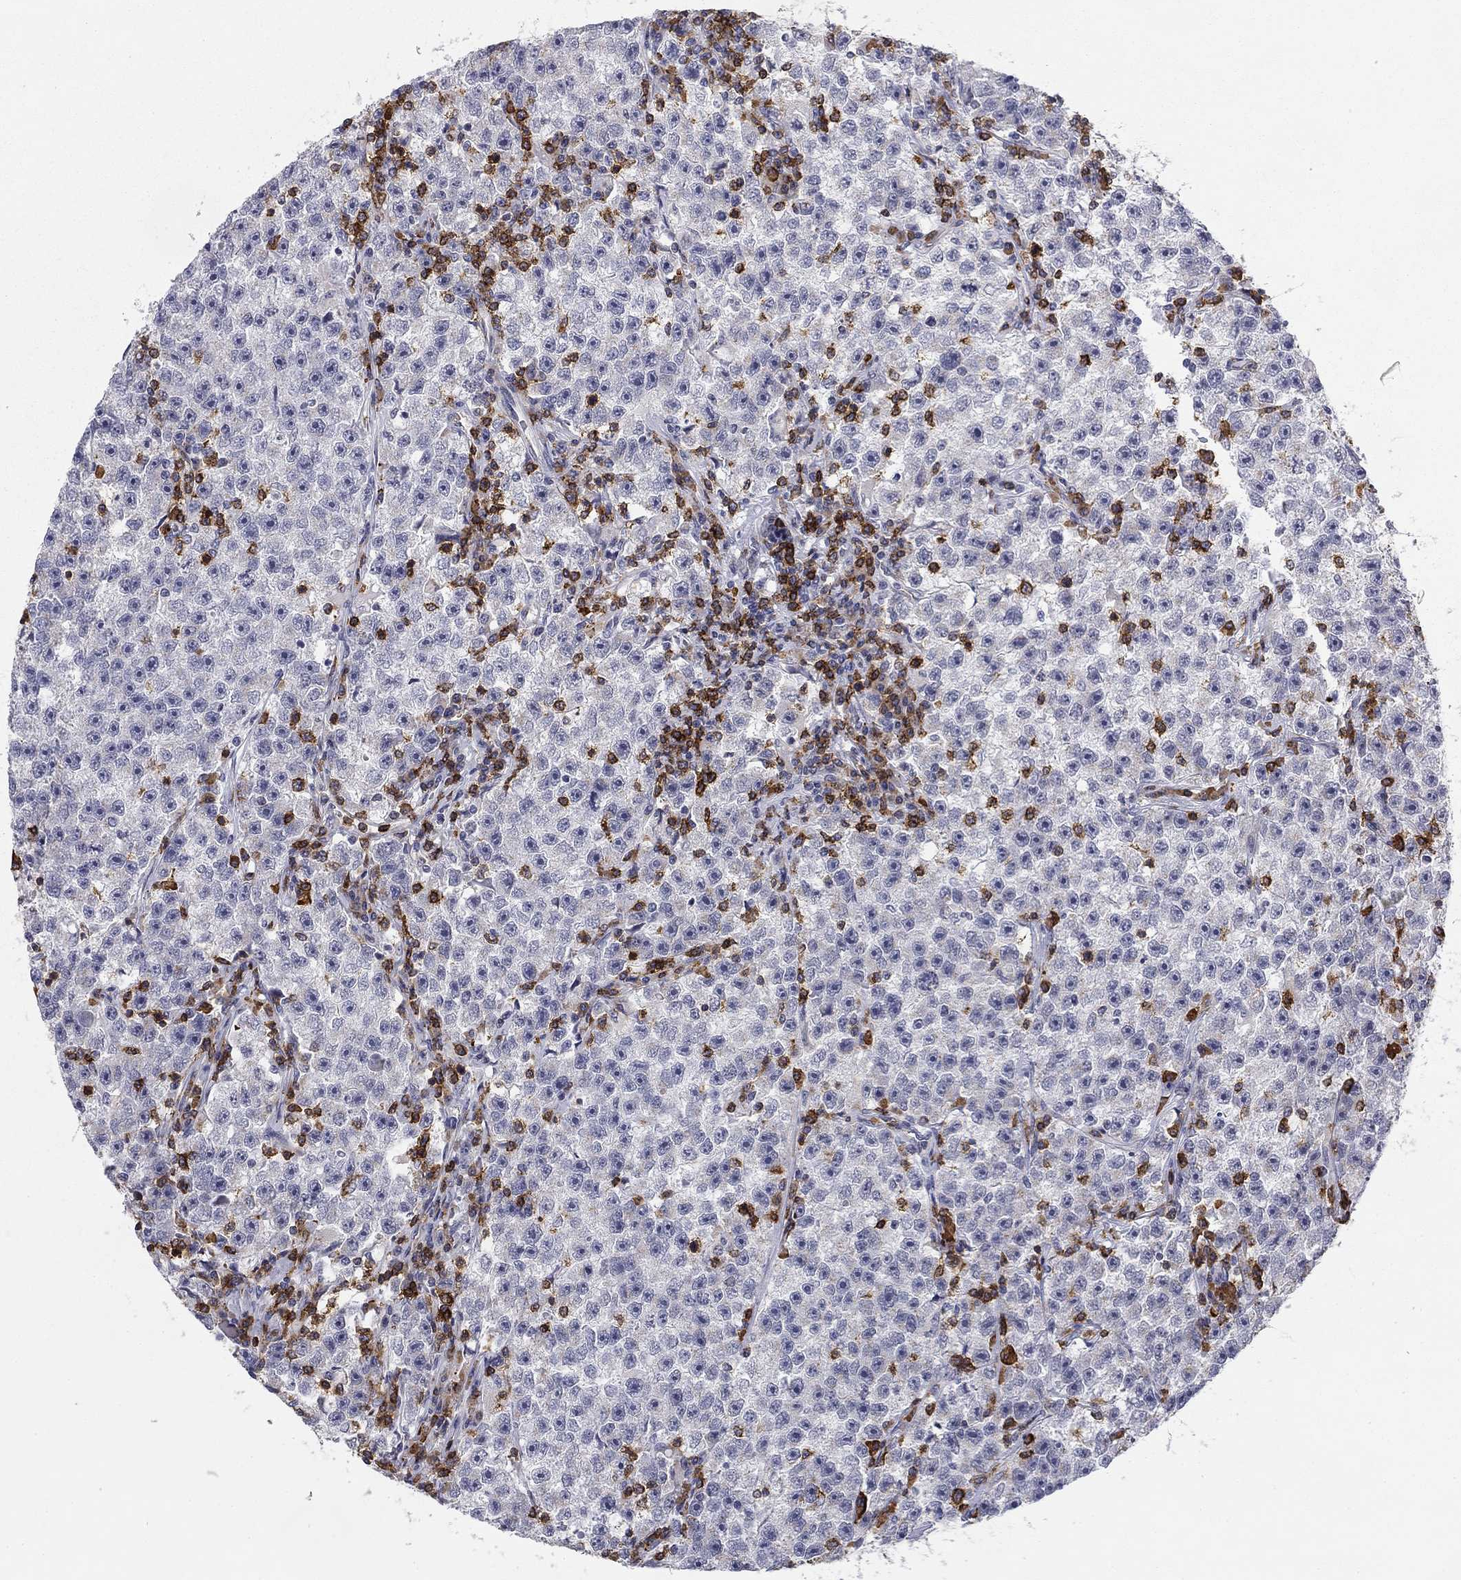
{"staining": {"intensity": "negative", "quantity": "none", "location": "none"}, "tissue": "testis cancer", "cell_type": "Tumor cells", "image_type": "cancer", "snomed": [{"axis": "morphology", "description": "Seminoma, NOS"}, {"axis": "topography", "description": "Testis"}], "caption": "A histopathology image of testis cancer (seminoma) stained for a protein shows no brown staining in tumor cells.", "gene": "TRAT1", "patient": {"sex": "male", "age": 22}}